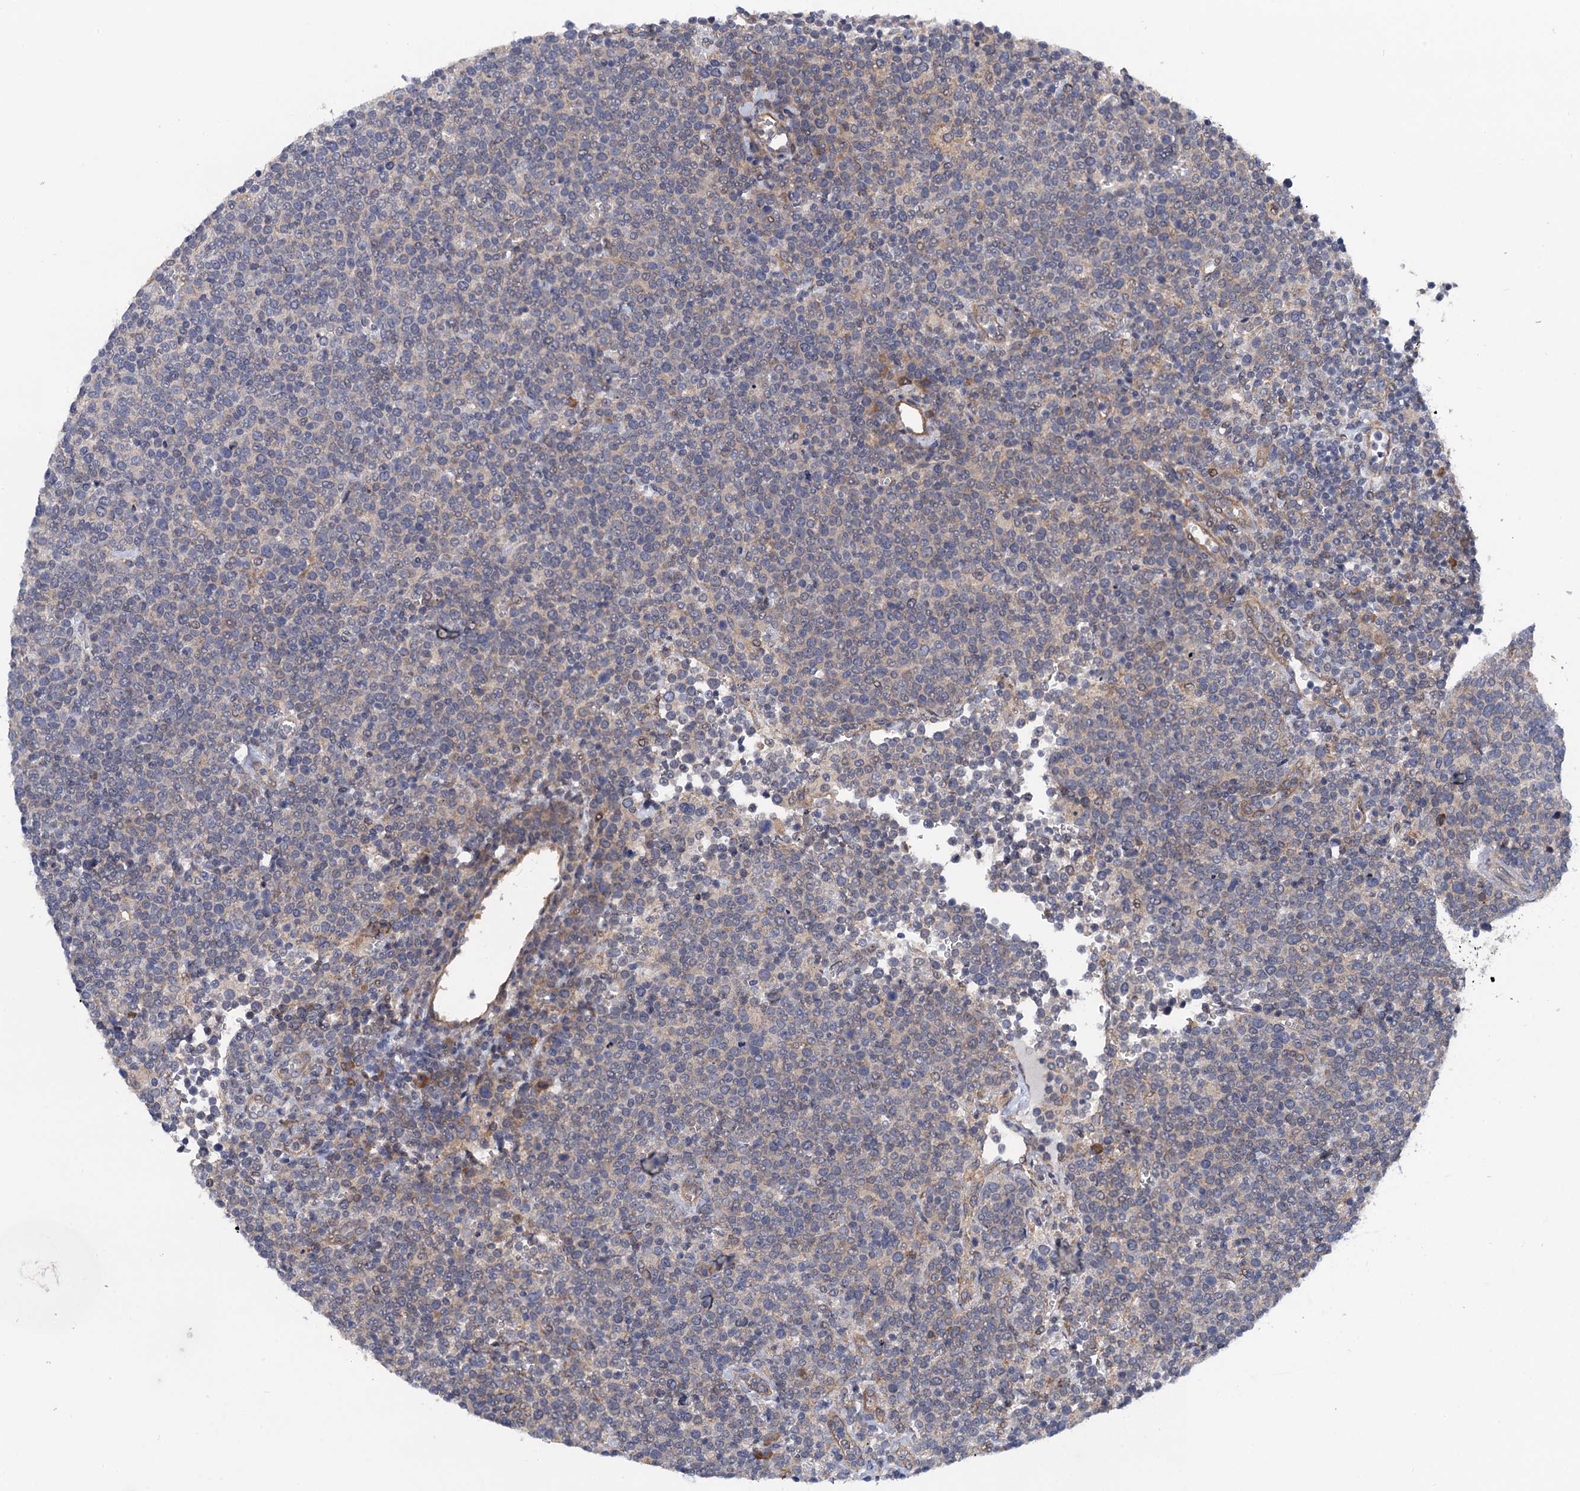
{"staining": {"intensity": "weak", "quantity": "<25%", "location": "cytoplasmic/membranous"}, "tissue": "lymphoma", "cell_type": "Tumor cells", "image_type": "cancer", "snomed": [{"axis": "morphology", "description": "Malignant lymphoma, non-Hodgkin's type, High grade"}, {"axis": "topography", "description": "Lymph node"}], "caption": "Tumor cells show no significant protein staining in malignant lymphoma, non-Hodgkin's type (high-grade). (DAB immunohistochemistry (IHC) visualized using brightfield microscopy, high magnification).", "gene": "PGLS", "patient": {"sex": "male", "age": 61}}